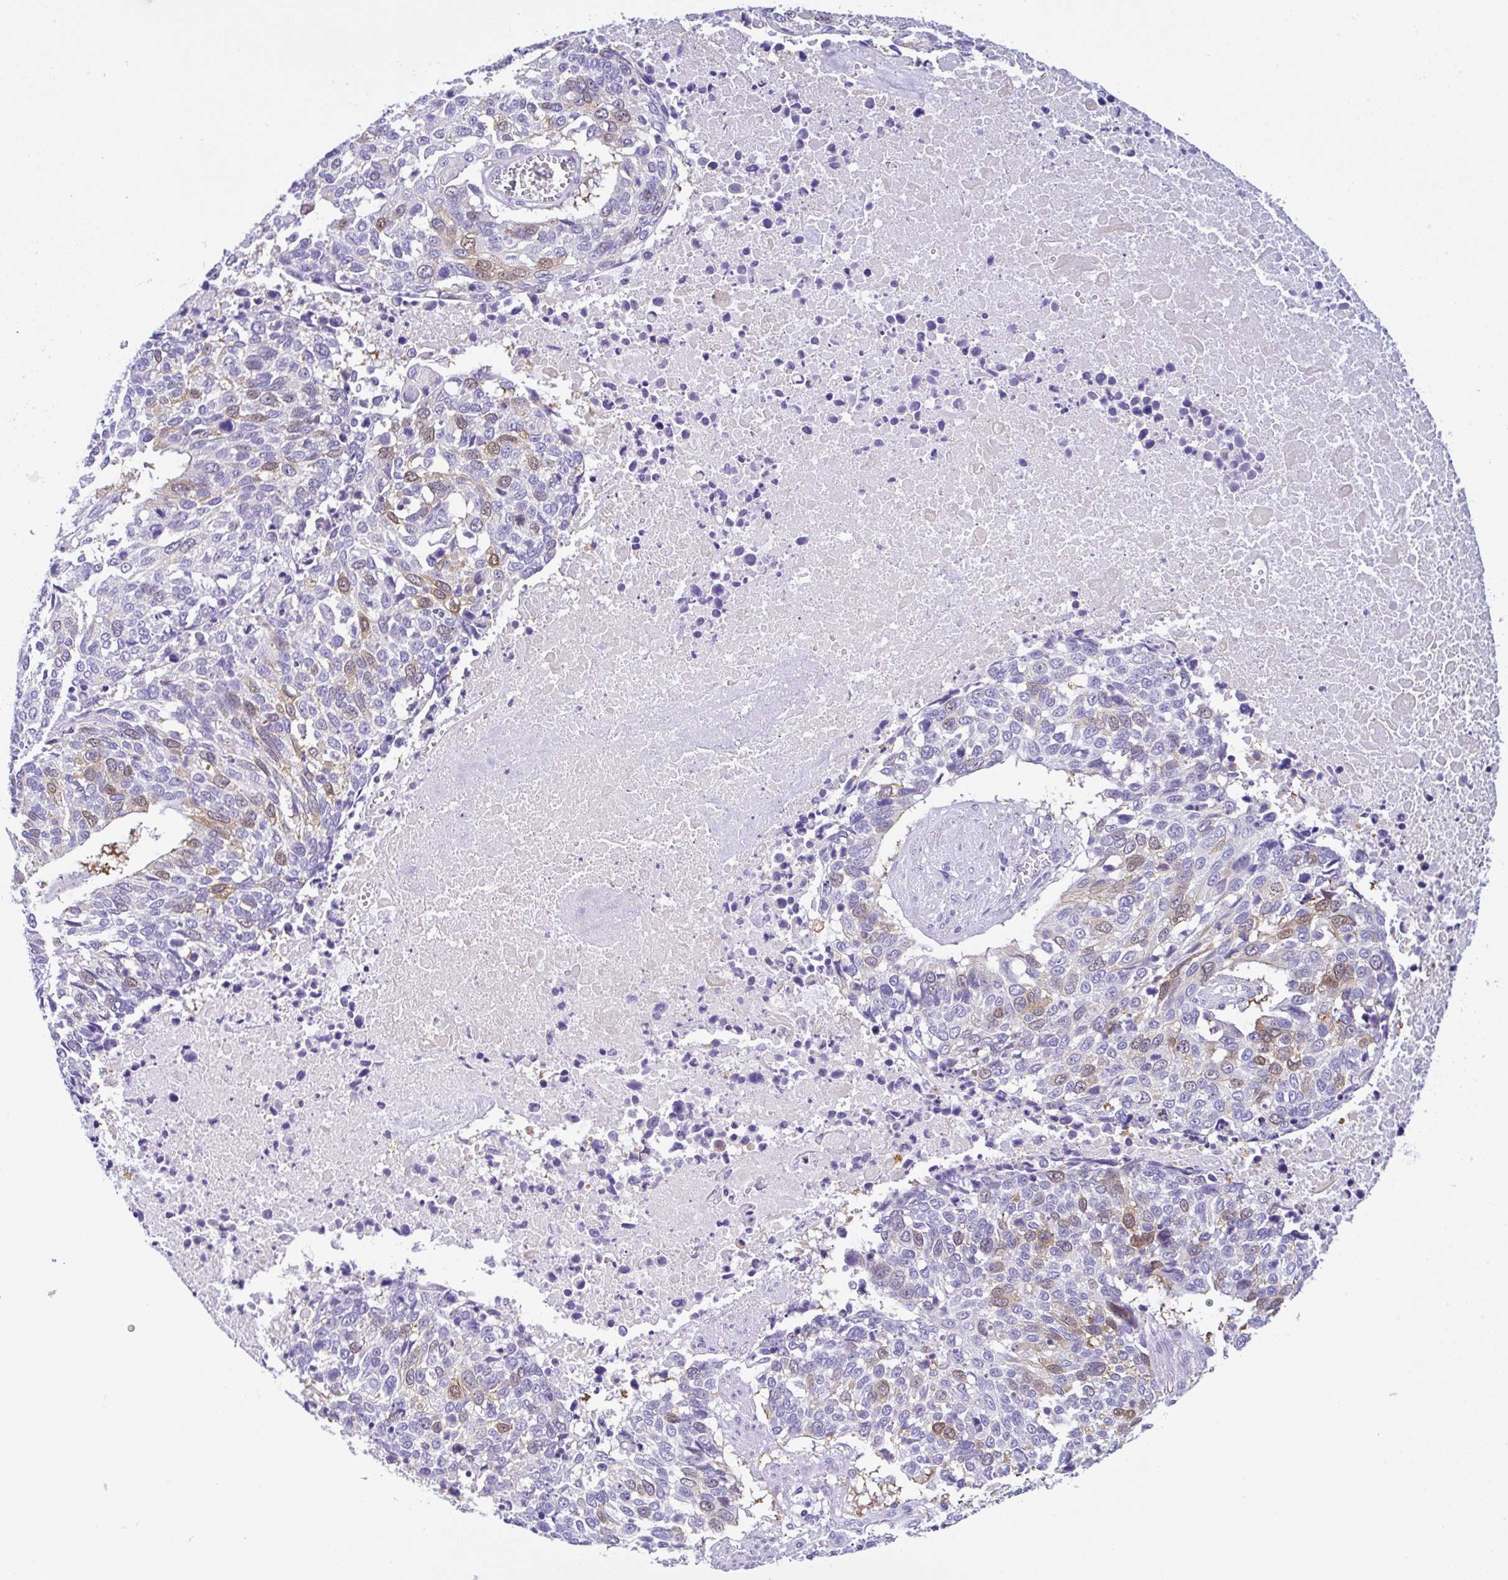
{"staining": {"intensity": "weak", "quantity": "<25%", "location": "nuclear"}, "tissue": "lung cancer", "cell_type": "Tumor cells", "image_type": "cancer", "snomed": [{"axis": "morphology", "description": "Squamous cell carcinoma, NOS"}, {"axis": "topography", "description": "Lung"}], "caption": "Immunohistochemical staining of human squamous cell carcinoma (lung) exhibits no significant expression in tumor cells. The staining is performed using DAB brown chromogen with nuclei counter-stained in using hematoxylin.", "gene": "RRM2", "patient": {"sex": "male", "age": 62}}